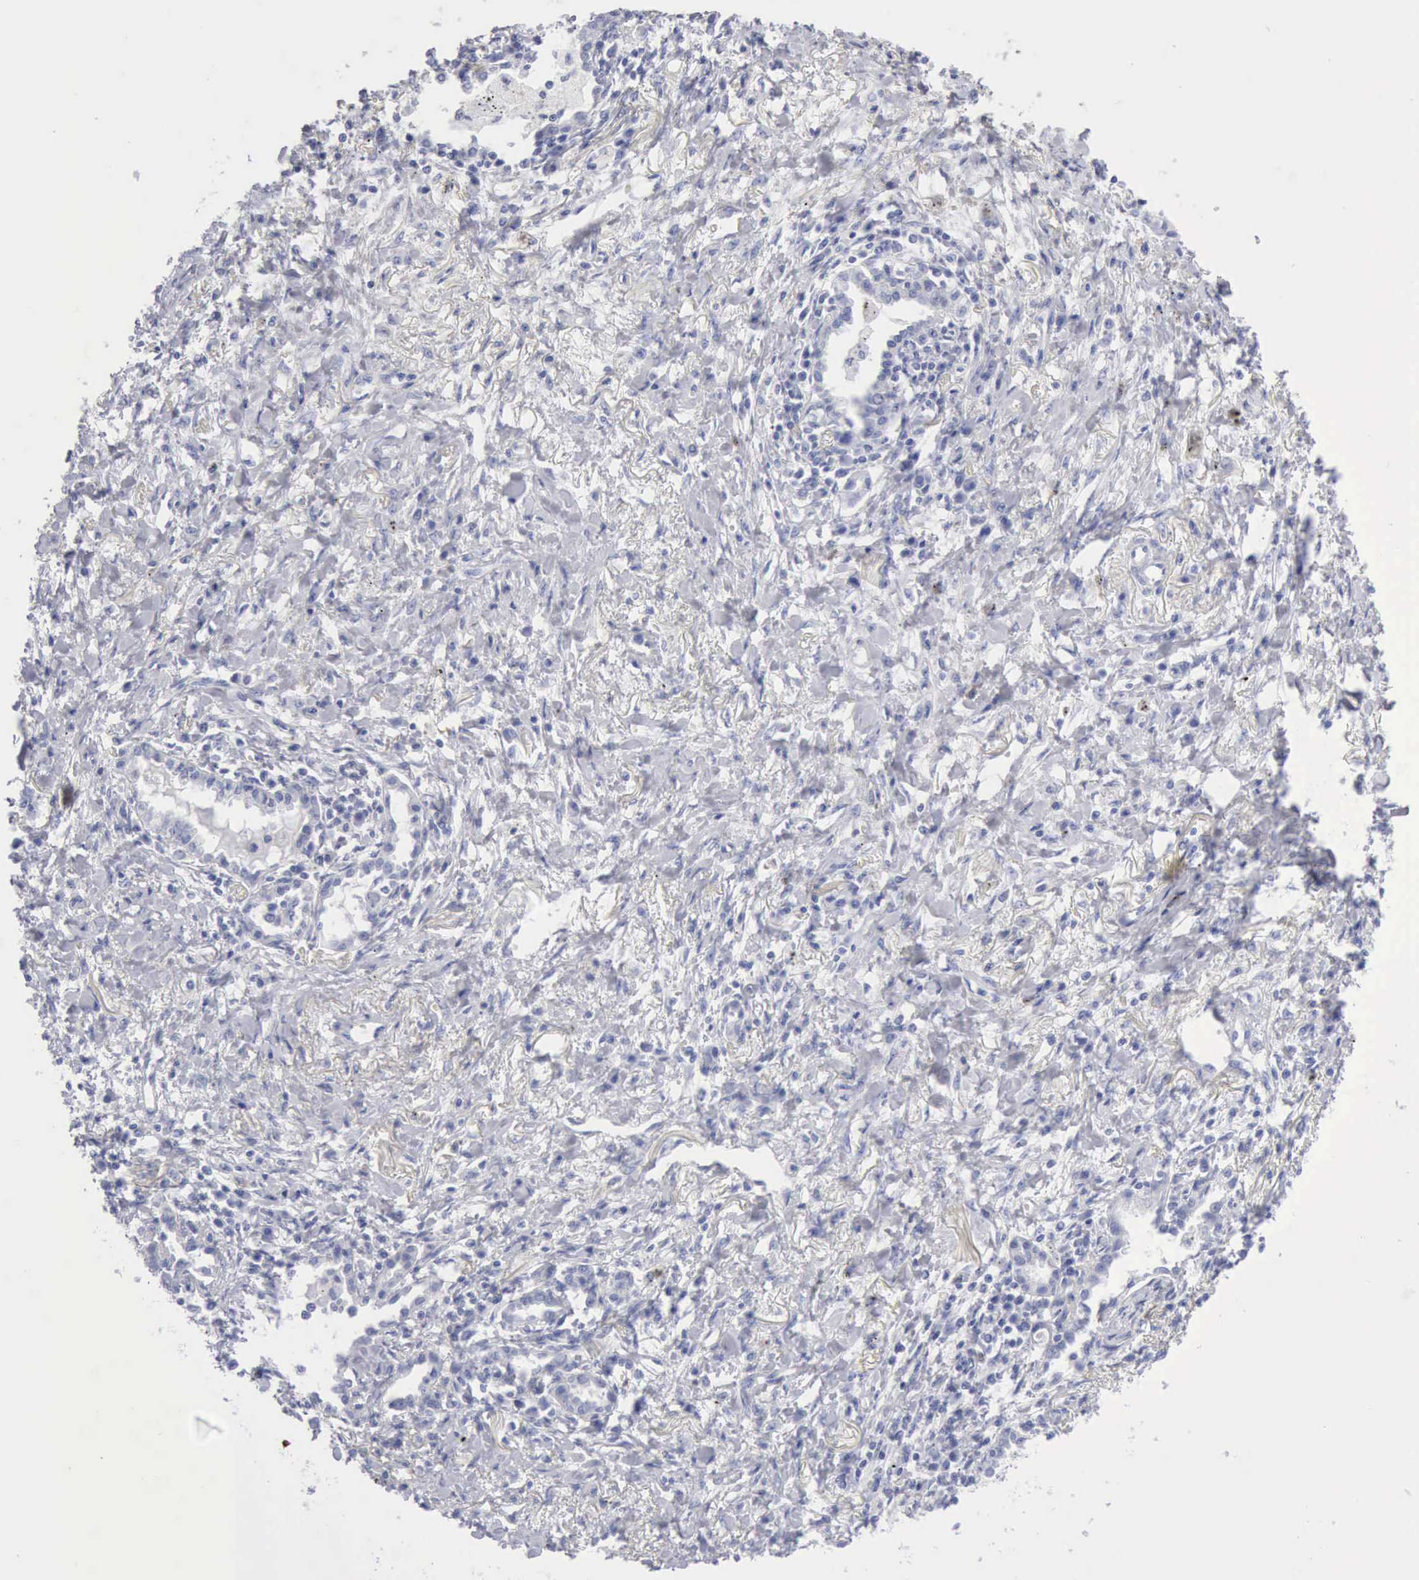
{"staining": {"intensity": "negative", "quantity": "none", "location": "none"}, "tissue": "lung cancer", "cell_type": "Tumor cells", "image_type": "cancer", "snomed": [{"axis": "morphology", "description": "Adenocarcinoma, NOS"}, {"axis": "topography", "description": "Lung"}], "caption": "Immunohistochemistry image of human adenocarcinoma (lung) stained for a protein (brown), which displays no expression in tumor cells.", "gene": "KRT5", "patient": {"sex": "male", "age": 60}}